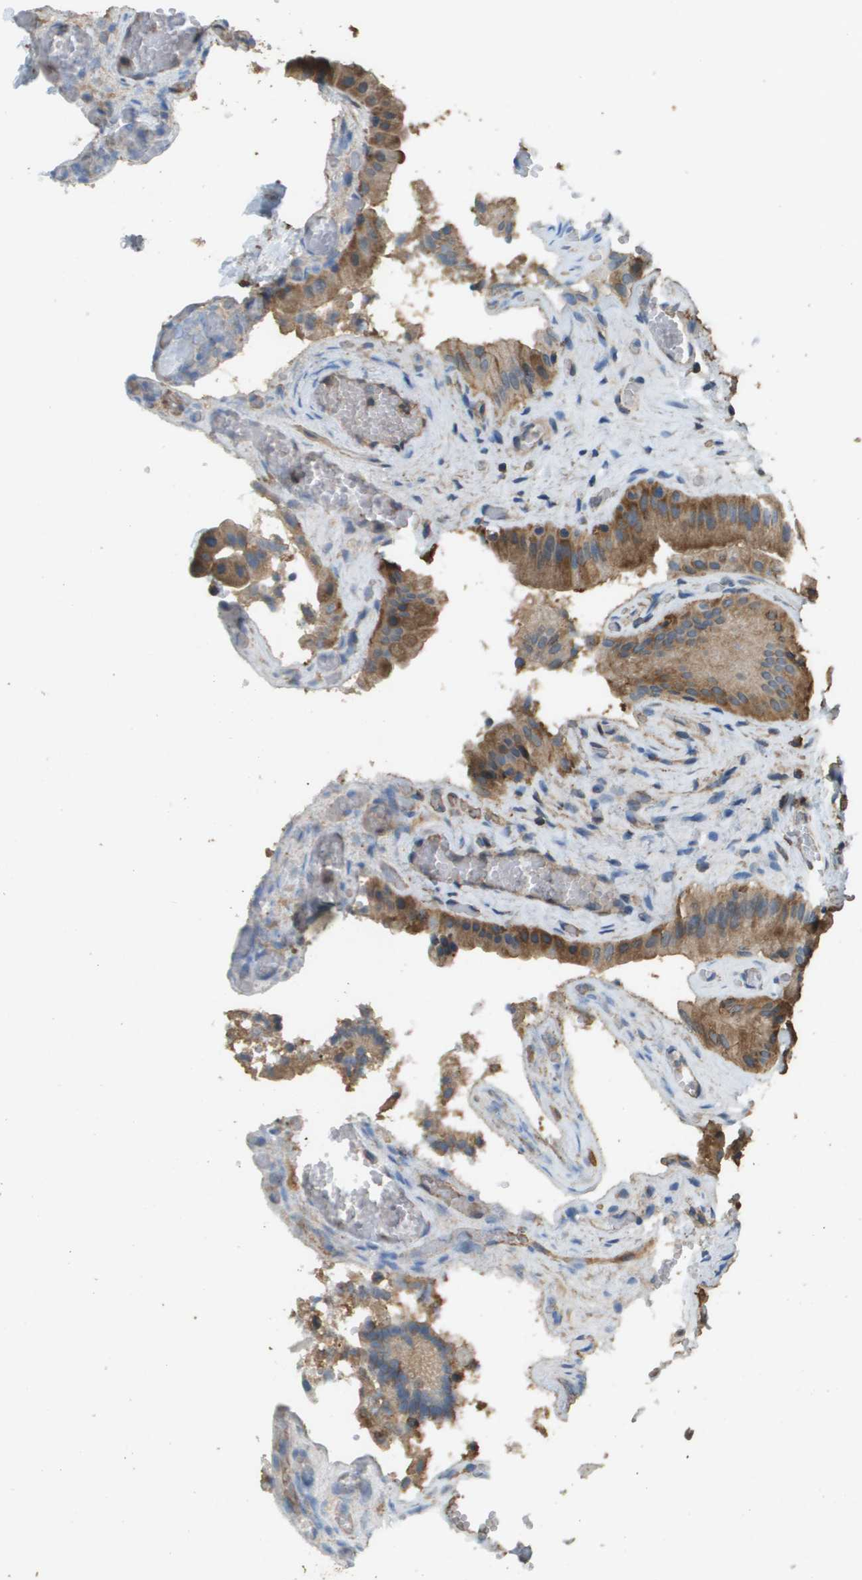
{"staining": {"intensity": "strong", "quantity": ">75%", "location": "cytoplasmic/membranous"}, "tissue": "gallbladder", "cell_type": "Glandular cells", "image_type": "normal", "snomed": [{"axis": "morphology", "description": "Normal tissue, NOS"}, {"axis": "topography", "description": "Gallbladder"}], "caption": "There is high levels of strong cytoplasmic/membranous expression in glandular cells of unremarkable gallbladder, as demonstrated by immunohistochemical staining (brown color).", "gene": "MS4A7", "patient": {"sex": "male", "age": 49}}